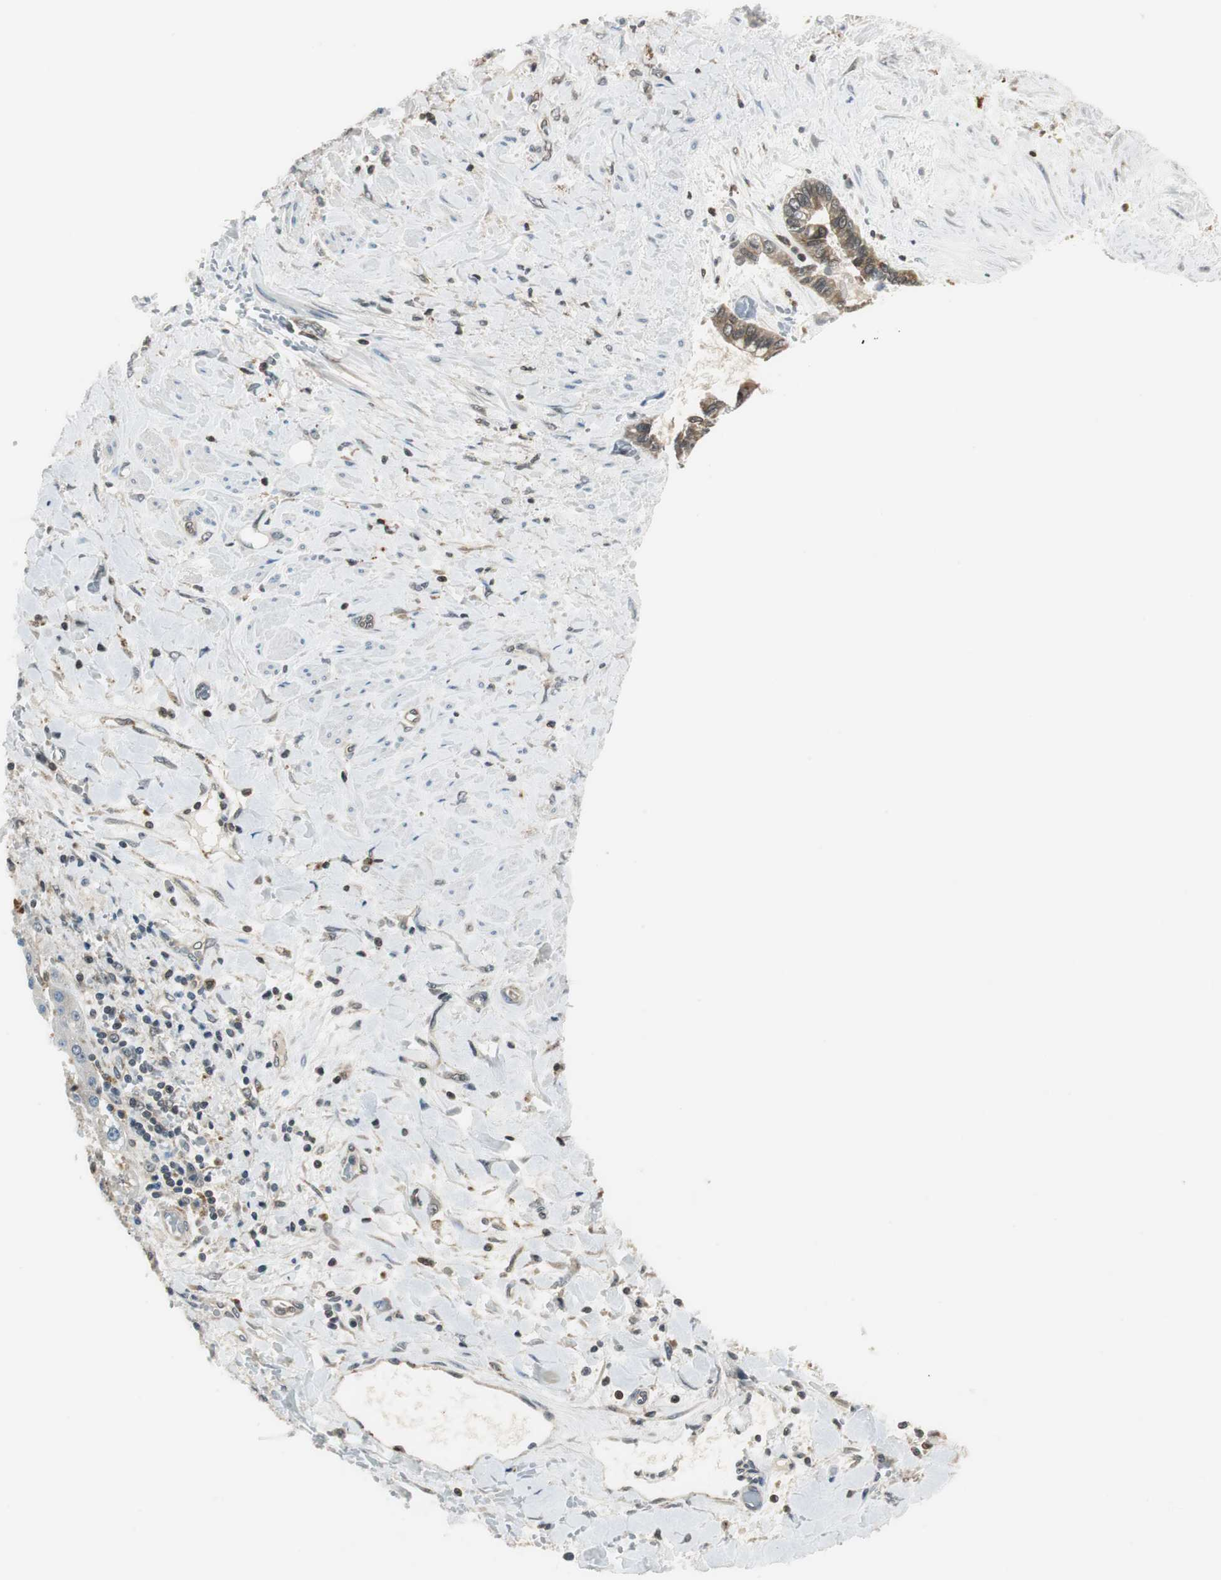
{"staining": {"intensity": "moderate", "quantity": ">75%", "location": "cytoplasmic/membranous"}, "tissue": "liver cancer", "cell_type": "Tumor cells", "image_type": "cancer", "snomed": [{"axis": "morphology", "description": "Cholangiocarcinoma"}, {"axis": "topography", "description": "Liver"}], "caption": "Liver cholangiocarcinoma stained with immunohistochemistry reveals moderate cytoplasmic/membranous expression in about >75% of tumor cells.", "gene": "NCK1", "patient": {"sex": "female", "age": 65}}